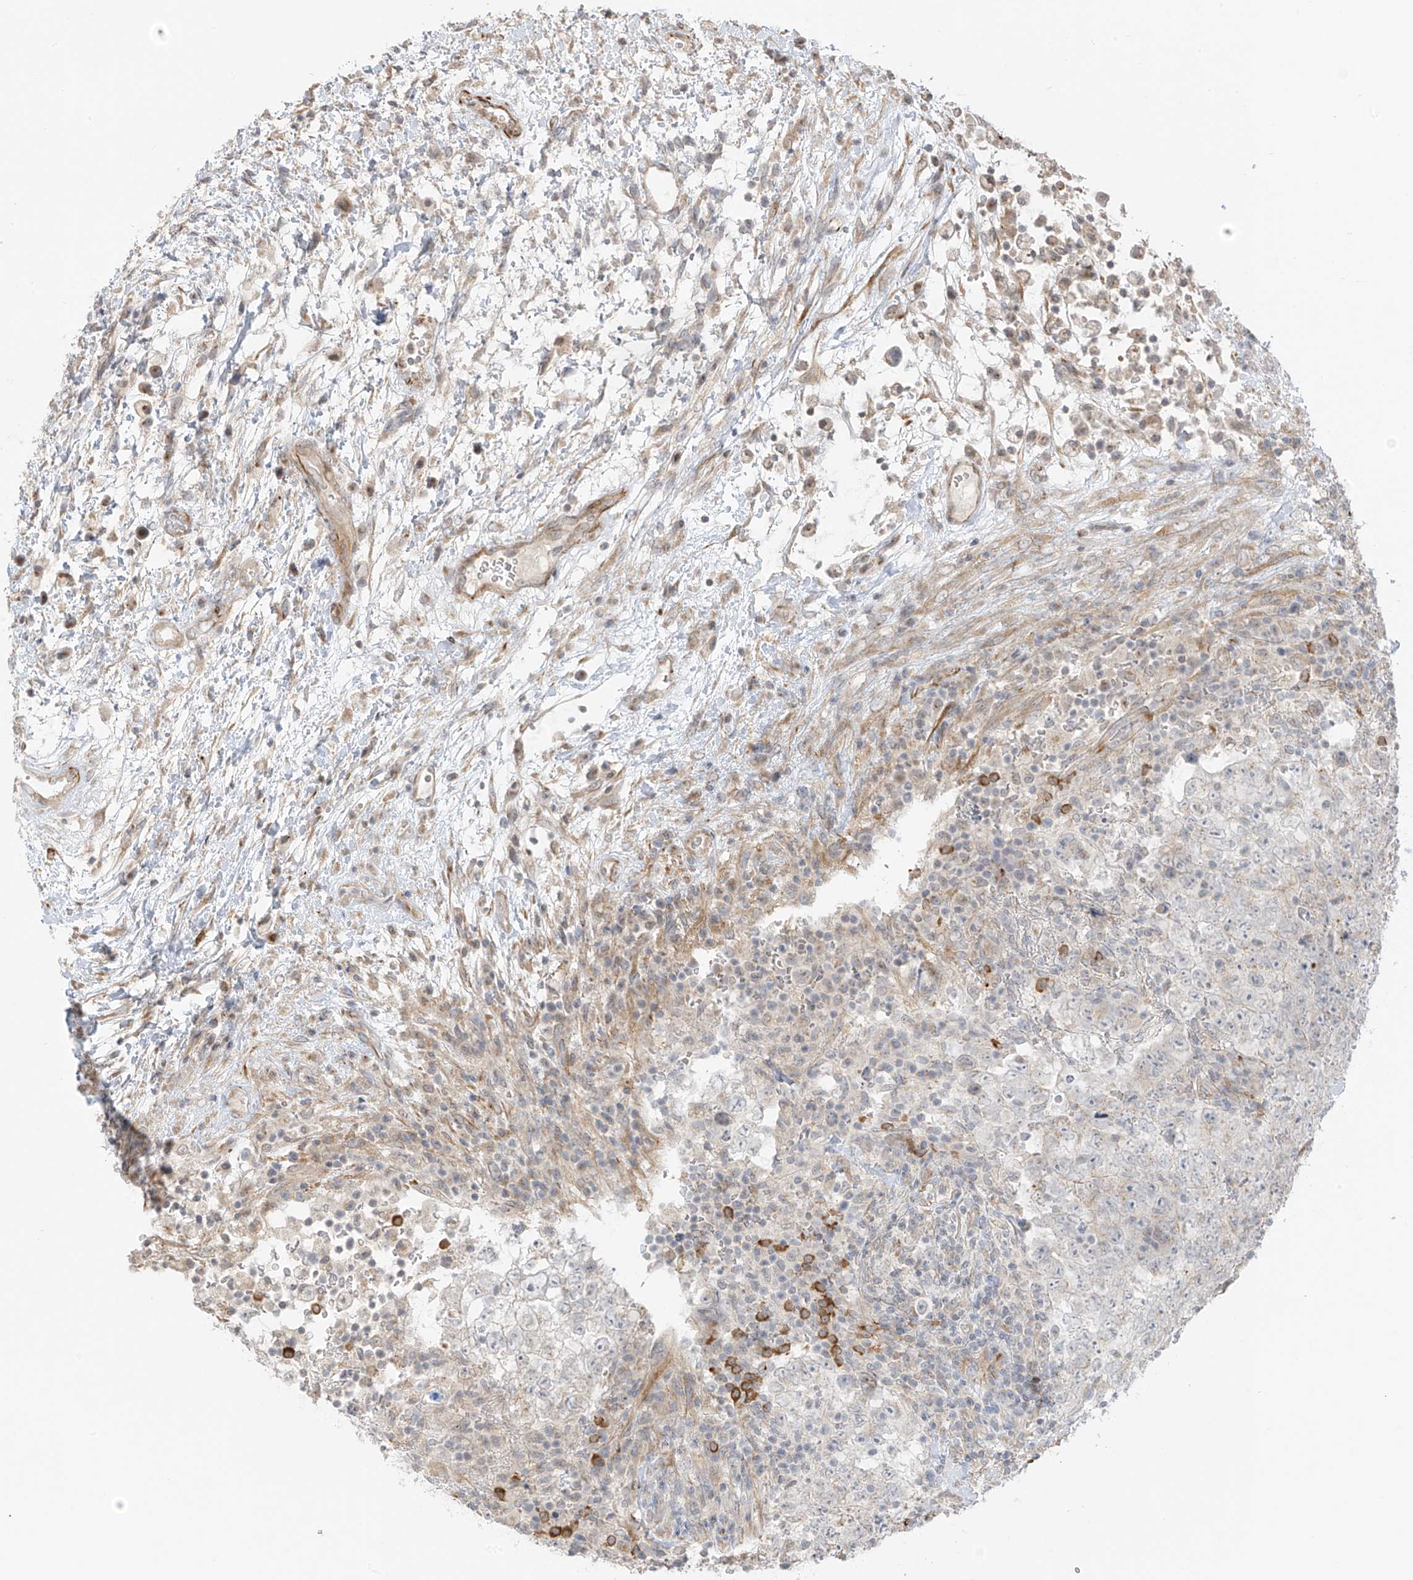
{"staining": {"intensity": "negative", "quantity": "none", "location": "none"}, "tissue": "testis cancer", "cell_type": "Tumor cells", "image_type": "cancer", "snomed": [{"axis": "morphology", "description": "Carcinoma, Embryonal, NOS"}, {"axis": "topography", "description": "Testis"}], "caption": "Protein analysis of testis cancer exhibits no significant staining in tumor cells.", "gene": "HS6ST2", "patient": {"sex": "male", "age": 37}}